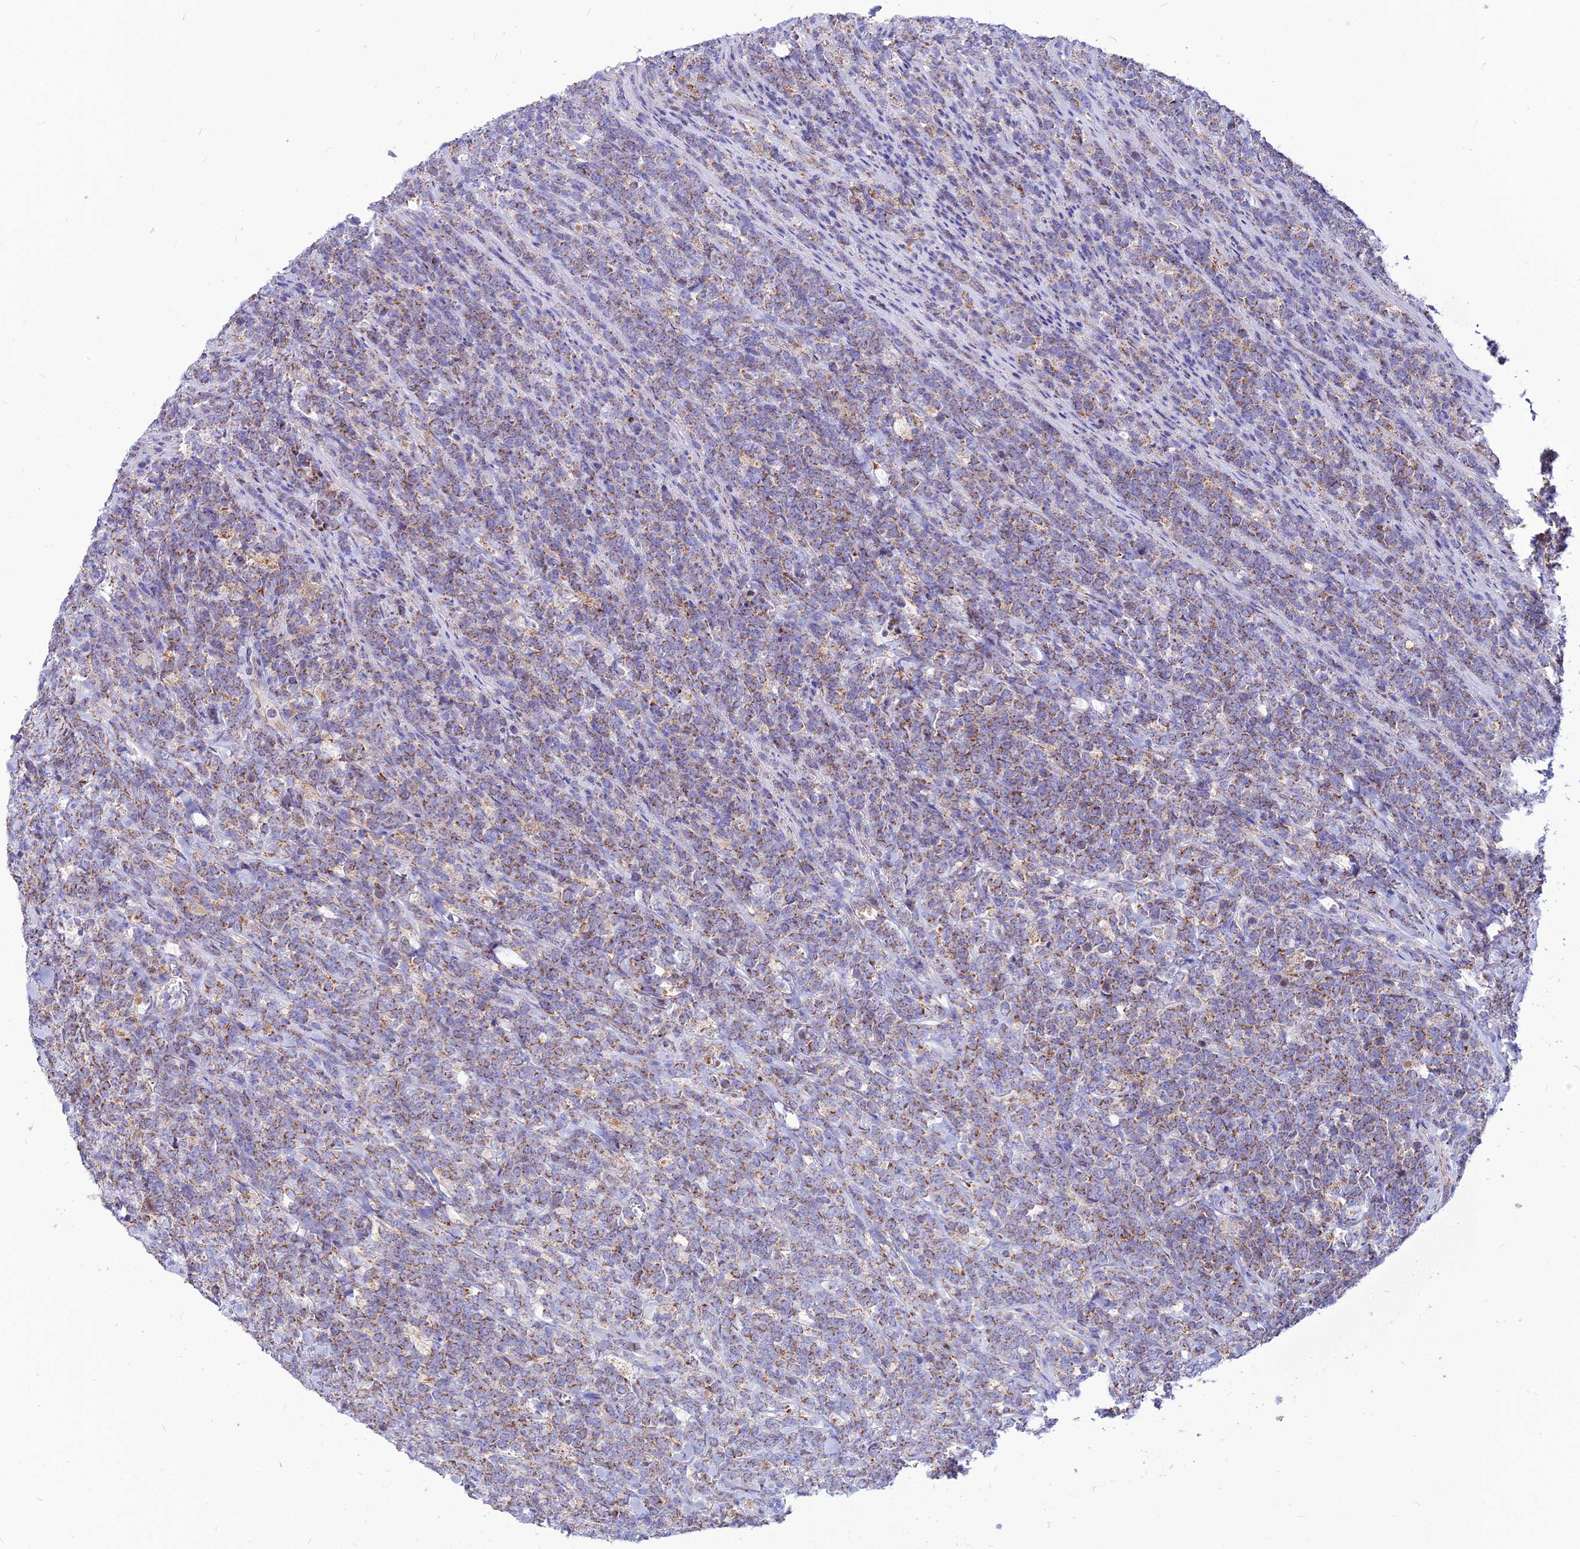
{"staining": {"intensity": "weak", "quantity": ">75%", "location": "cytoplasmic/membranous"}, "tissue": "lymphoma", "cell_type": "Tumor cells", "image_type": "cancer", "snomed": [{"axis": "morphology", "description": "Malignant lymphoma, non-Hodgkin's type, High grade"}, {"axis": "topography", "description": "Small intestine"}], "caption": "DAB (3,3'-diaminobenzidine) immunohistochemical staining of malignant lymphoma, non-Hodgkin's type (high-grade) shows weak cytoplasmic/membranous protein staining in about >75% of tumor cells.", "gene": "ECI1", "patient": {"sex": "male", "age": 8}}